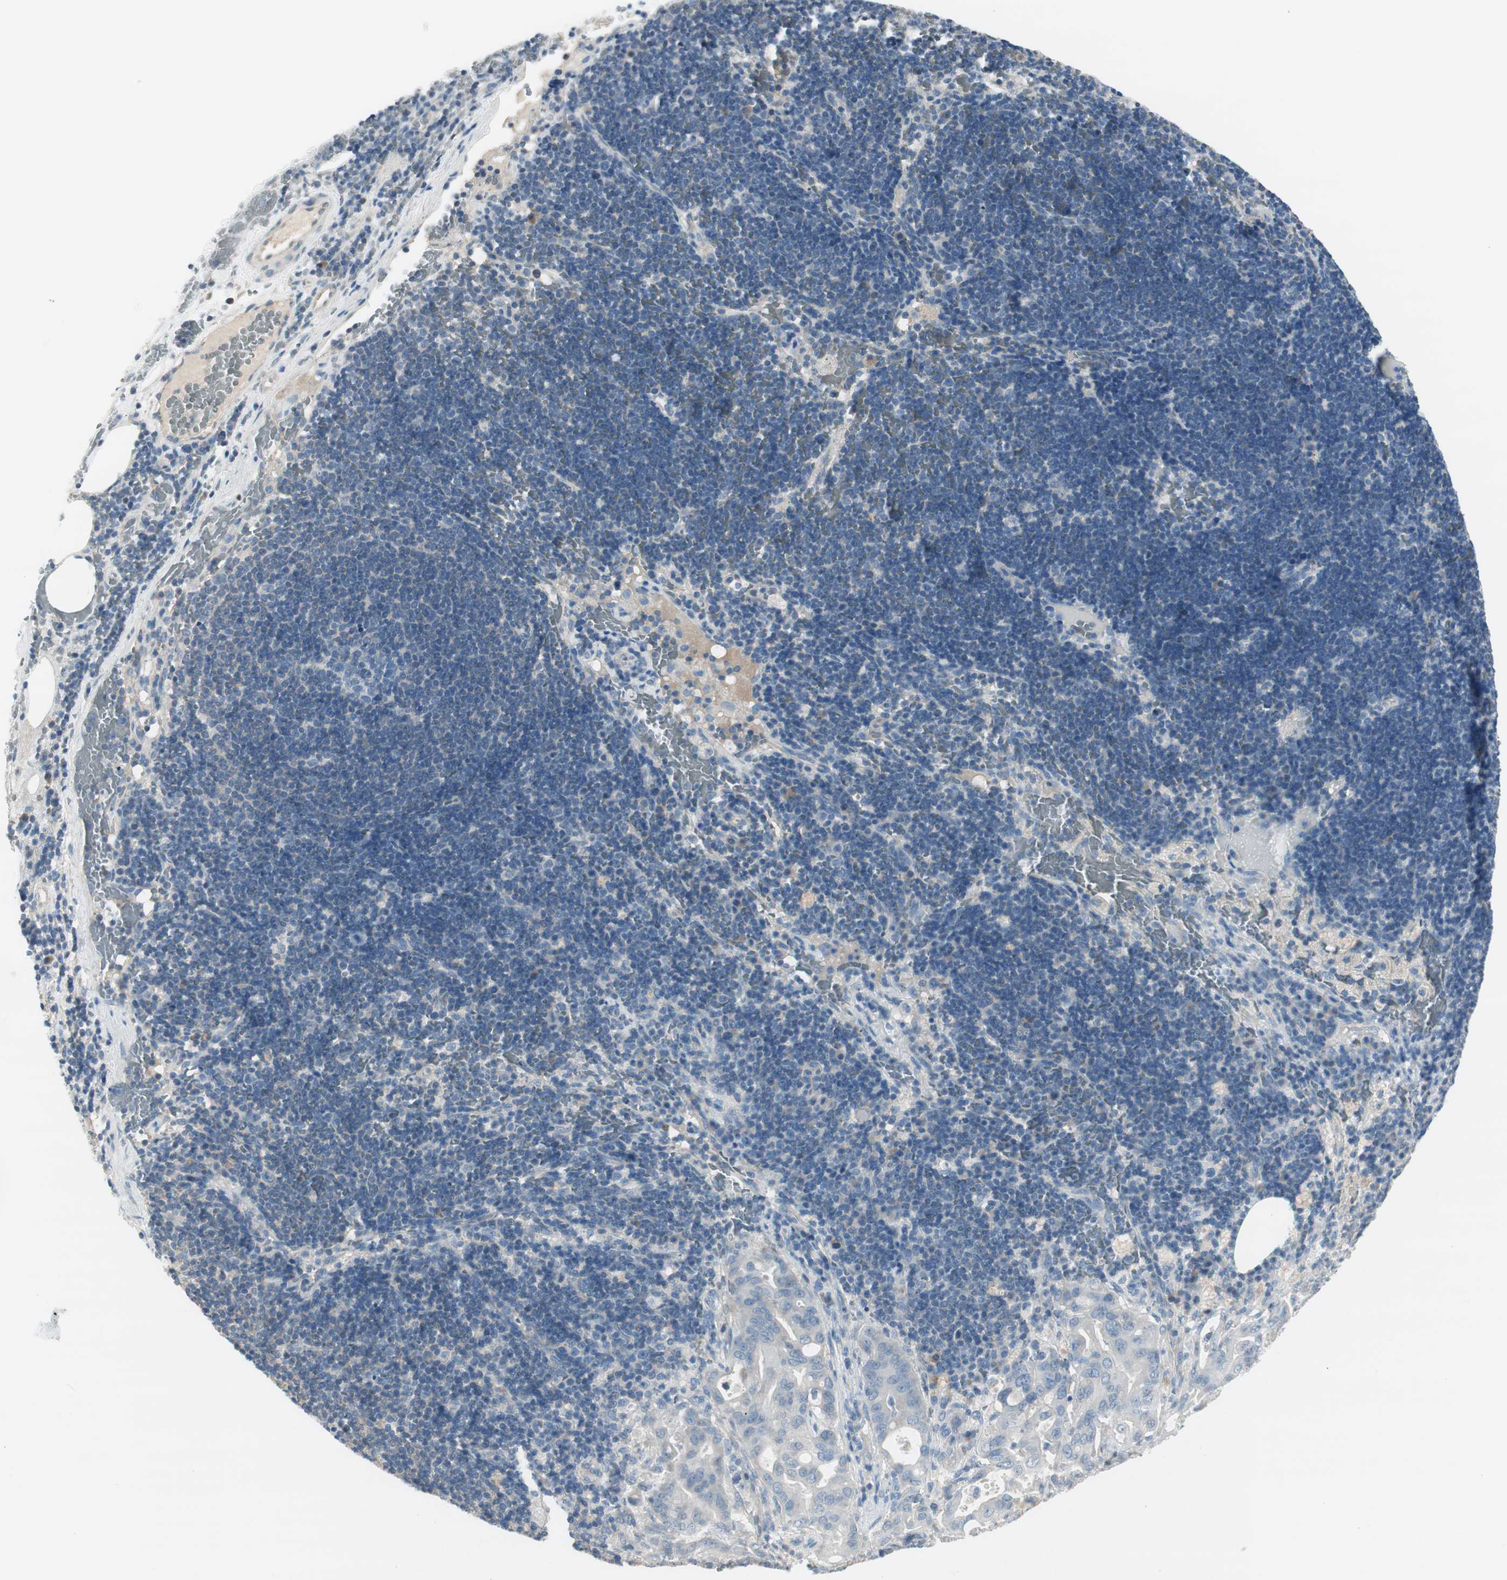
{"staining": {"intensity": "weak", "quantity": "25%-75%", "location": "cytoplasmic/membranous"}, "tissue": "liver cancer", "cell_type": "Tumor cells", "image_type": "cancer", "snomed": [{"axis": "morphology", "description": "Cholangiocarcinoma"}, {"axis": "topography", "description": "Liver"}], "caption": "Protein expression analysis of human liver cancer reveals weak cytoplasmic/membranous positivity in about 25%-75% of tumor cells. (Brightfield microscopy of DAB IHC at high magnification).", "gene": "EVA1A", "patient": {"sex": "female", "age": 68}}